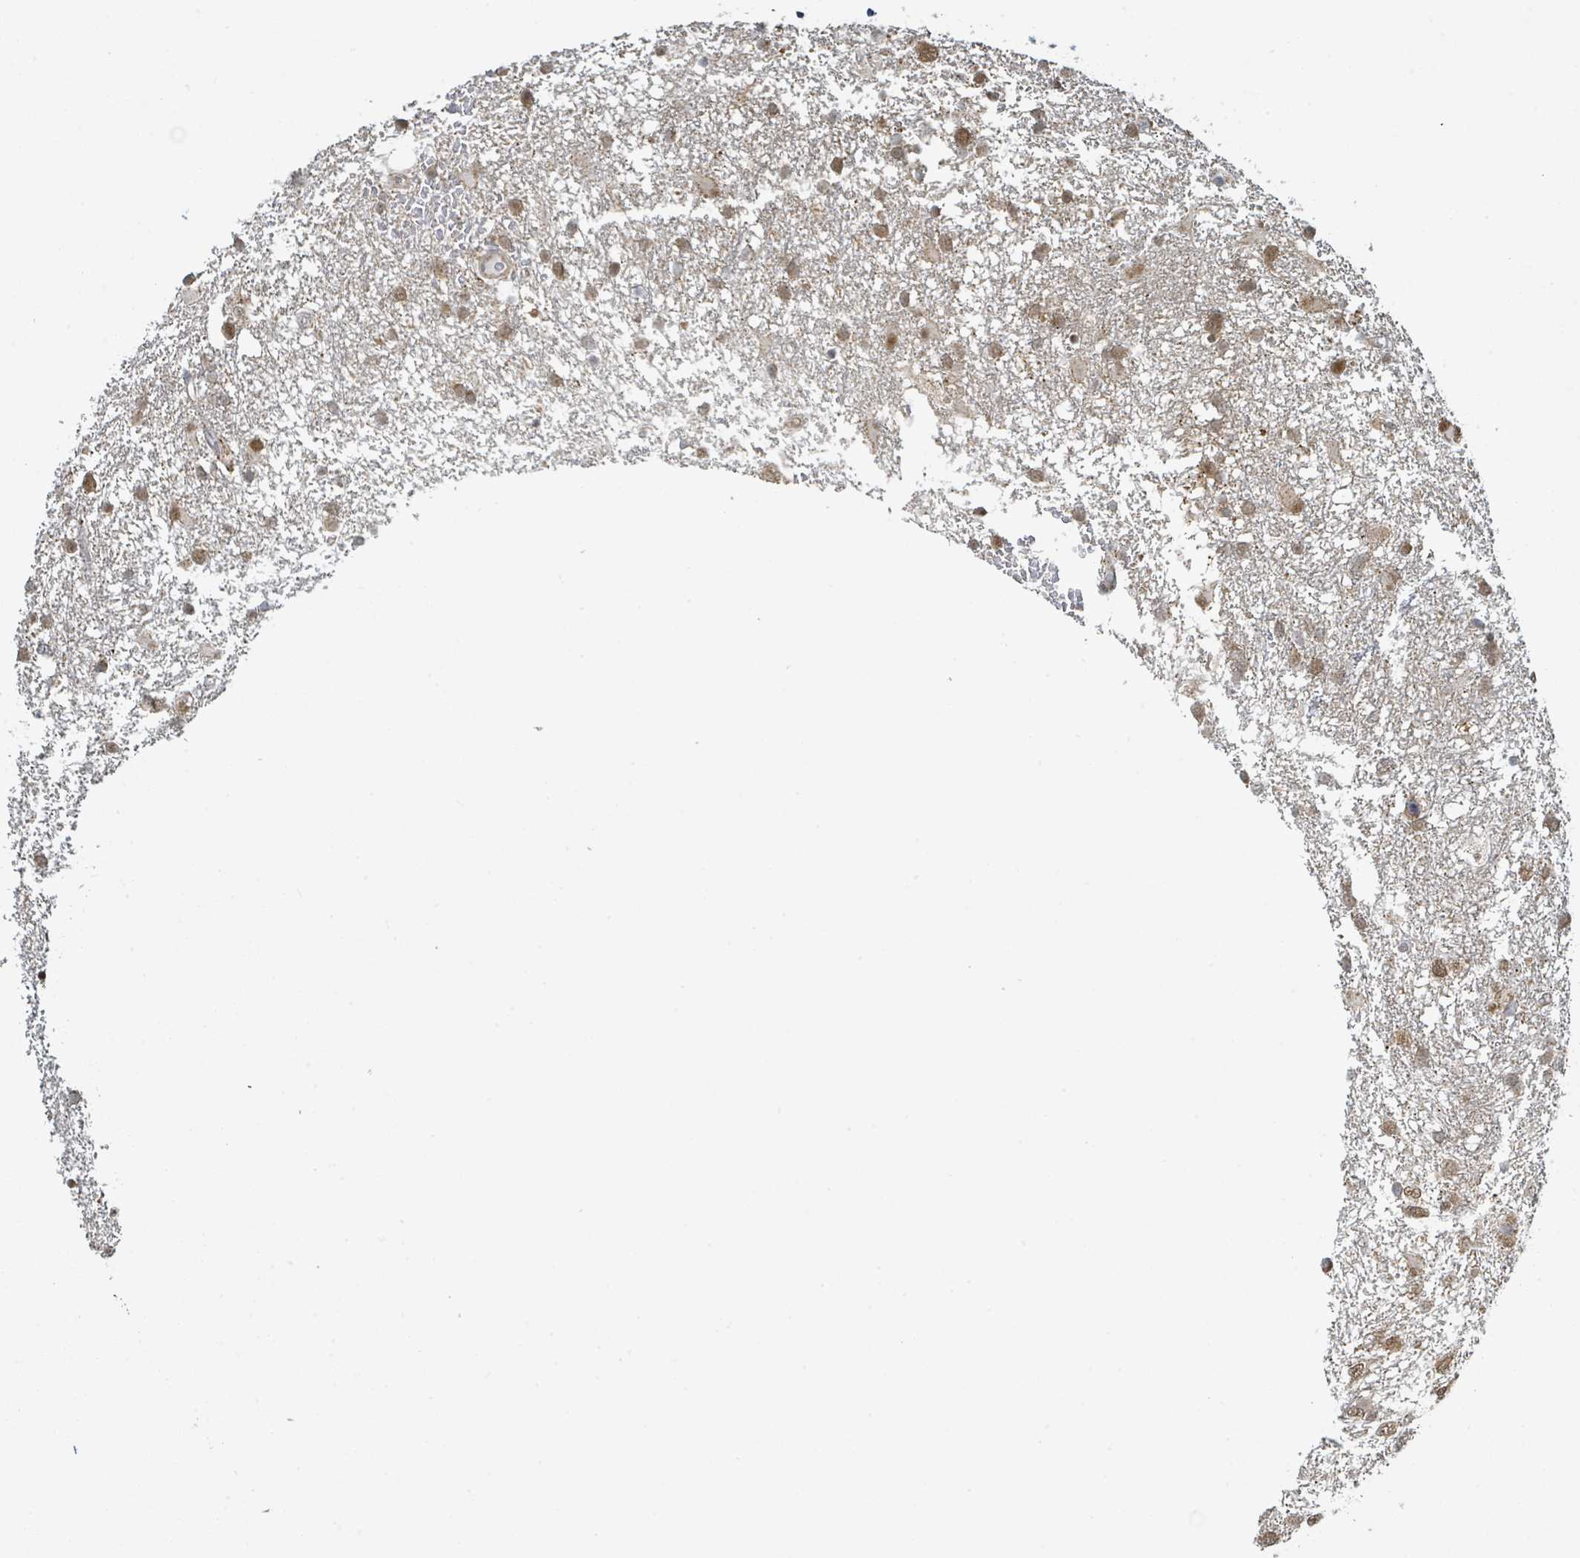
{"staining": {"intensity": "moderate", "quantity": ">75%", "location": "cytoplasmic/membranous,nuclear"}, "tissue": "glioma", "cell_type": "Tumor cells", "image_type": "cancer", "snomed": [{"axis": "morphology", "description": "Glioma, malignant, High grade"}, {"axis": "topography", "description": "Brain"}], "caption": "Glioma was stained to show a protein in brown. There is medium levels of moderate cytoplasmic/membranous and nuclear staining in about >75% of tumor cells.", "gene": "PSMB7", "patient": {"sex": "male", "age": 61}}